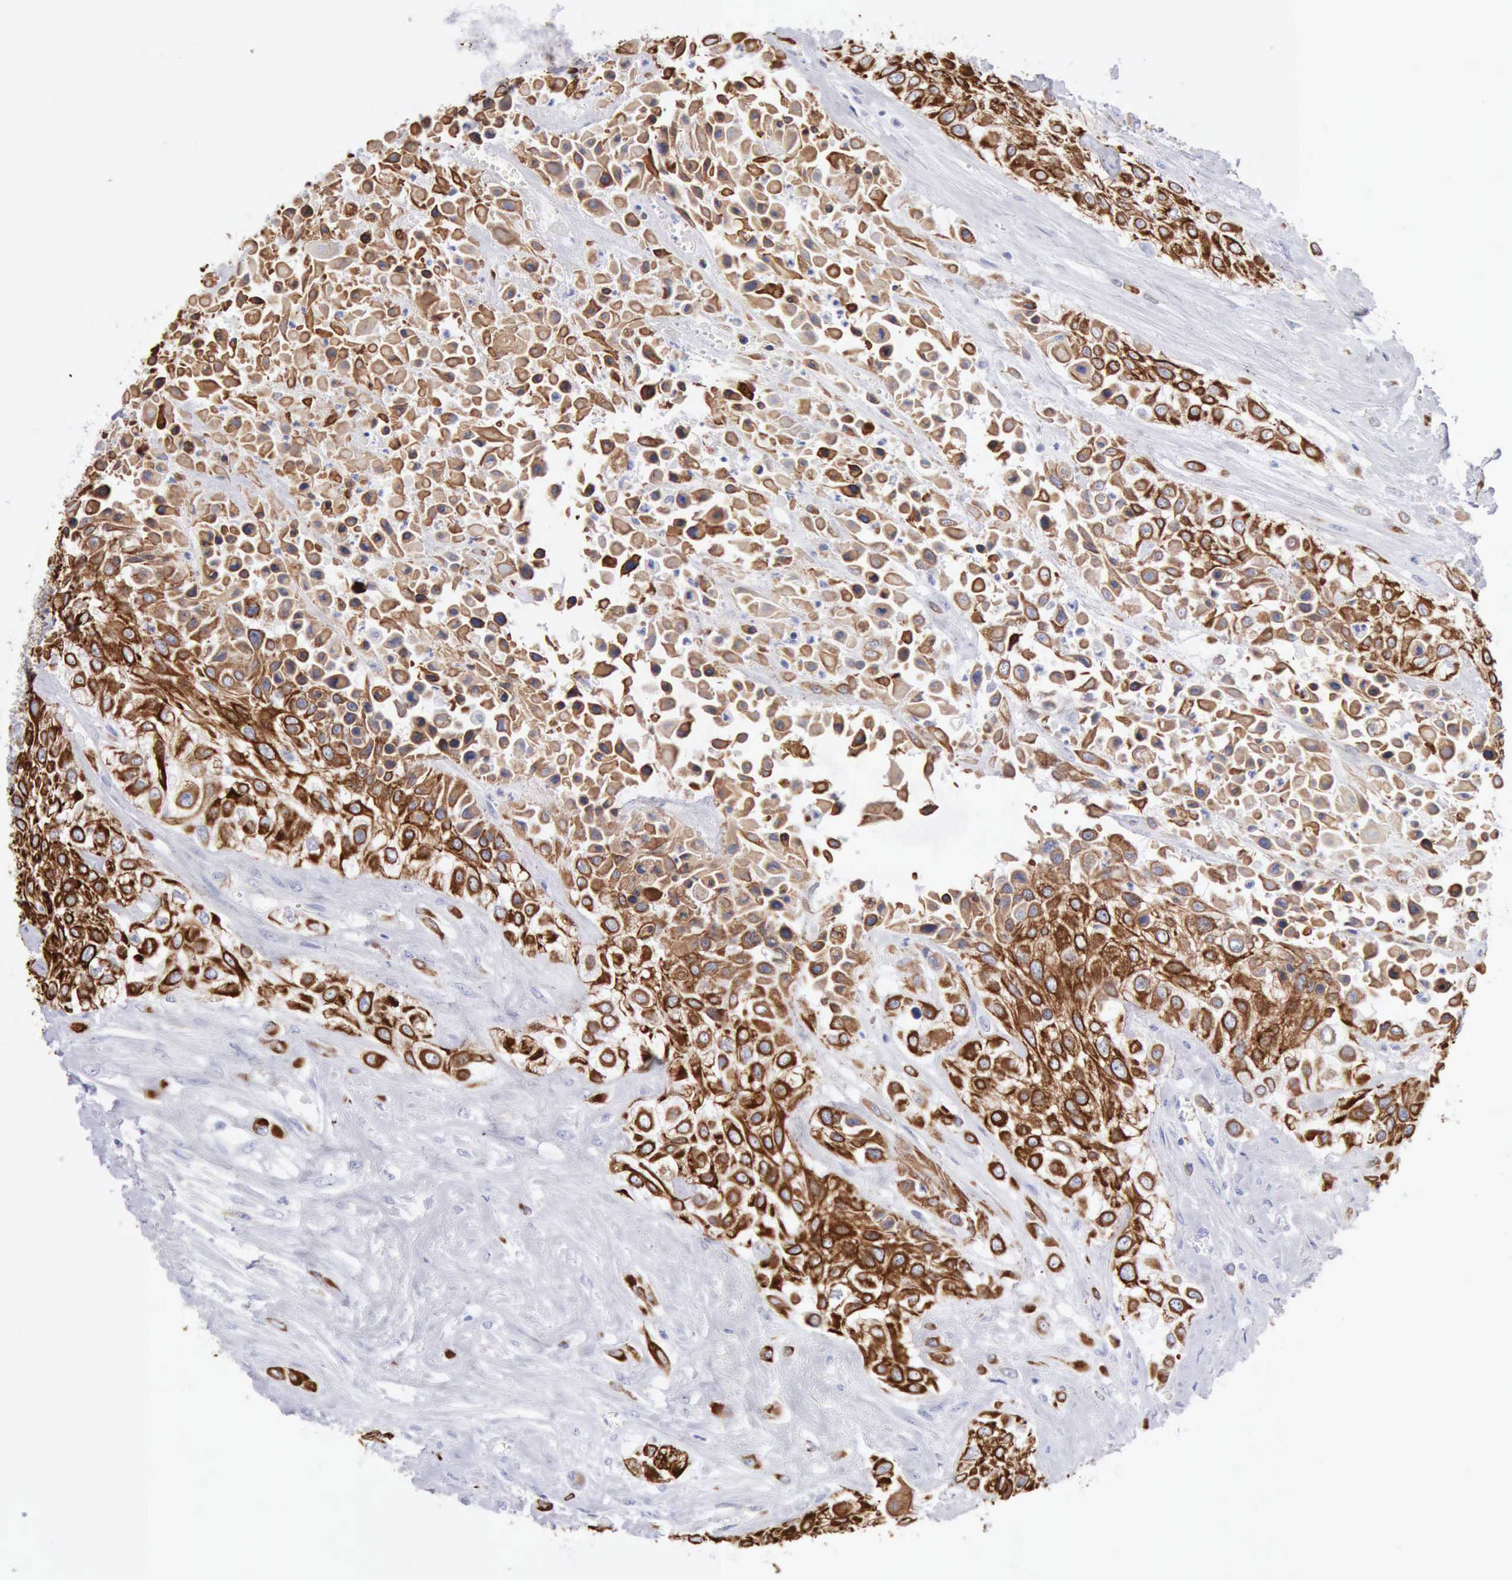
{"staining": {"intensity": "strong", "quantity": ">75%", "location": "cytoplasmic/membranous"}, "tissue": "urothelial cancer", "cell_type": "Tumor cells", "image_type": "cancer", "snomed": [{"axis": "morphology", "description": "Urothelial carcinoma, High grade"}, {"axis": "topography", "description": "Urinary bladder"}], "caption": "Strong cytoplasmic/membranous staining for a protein is seen in approximately >75% of tumor cells of urothelial cancer using immunohistochemistry (IHC).", "gene": "KRT5", "patient": {"sex": "male", "age": 57}}